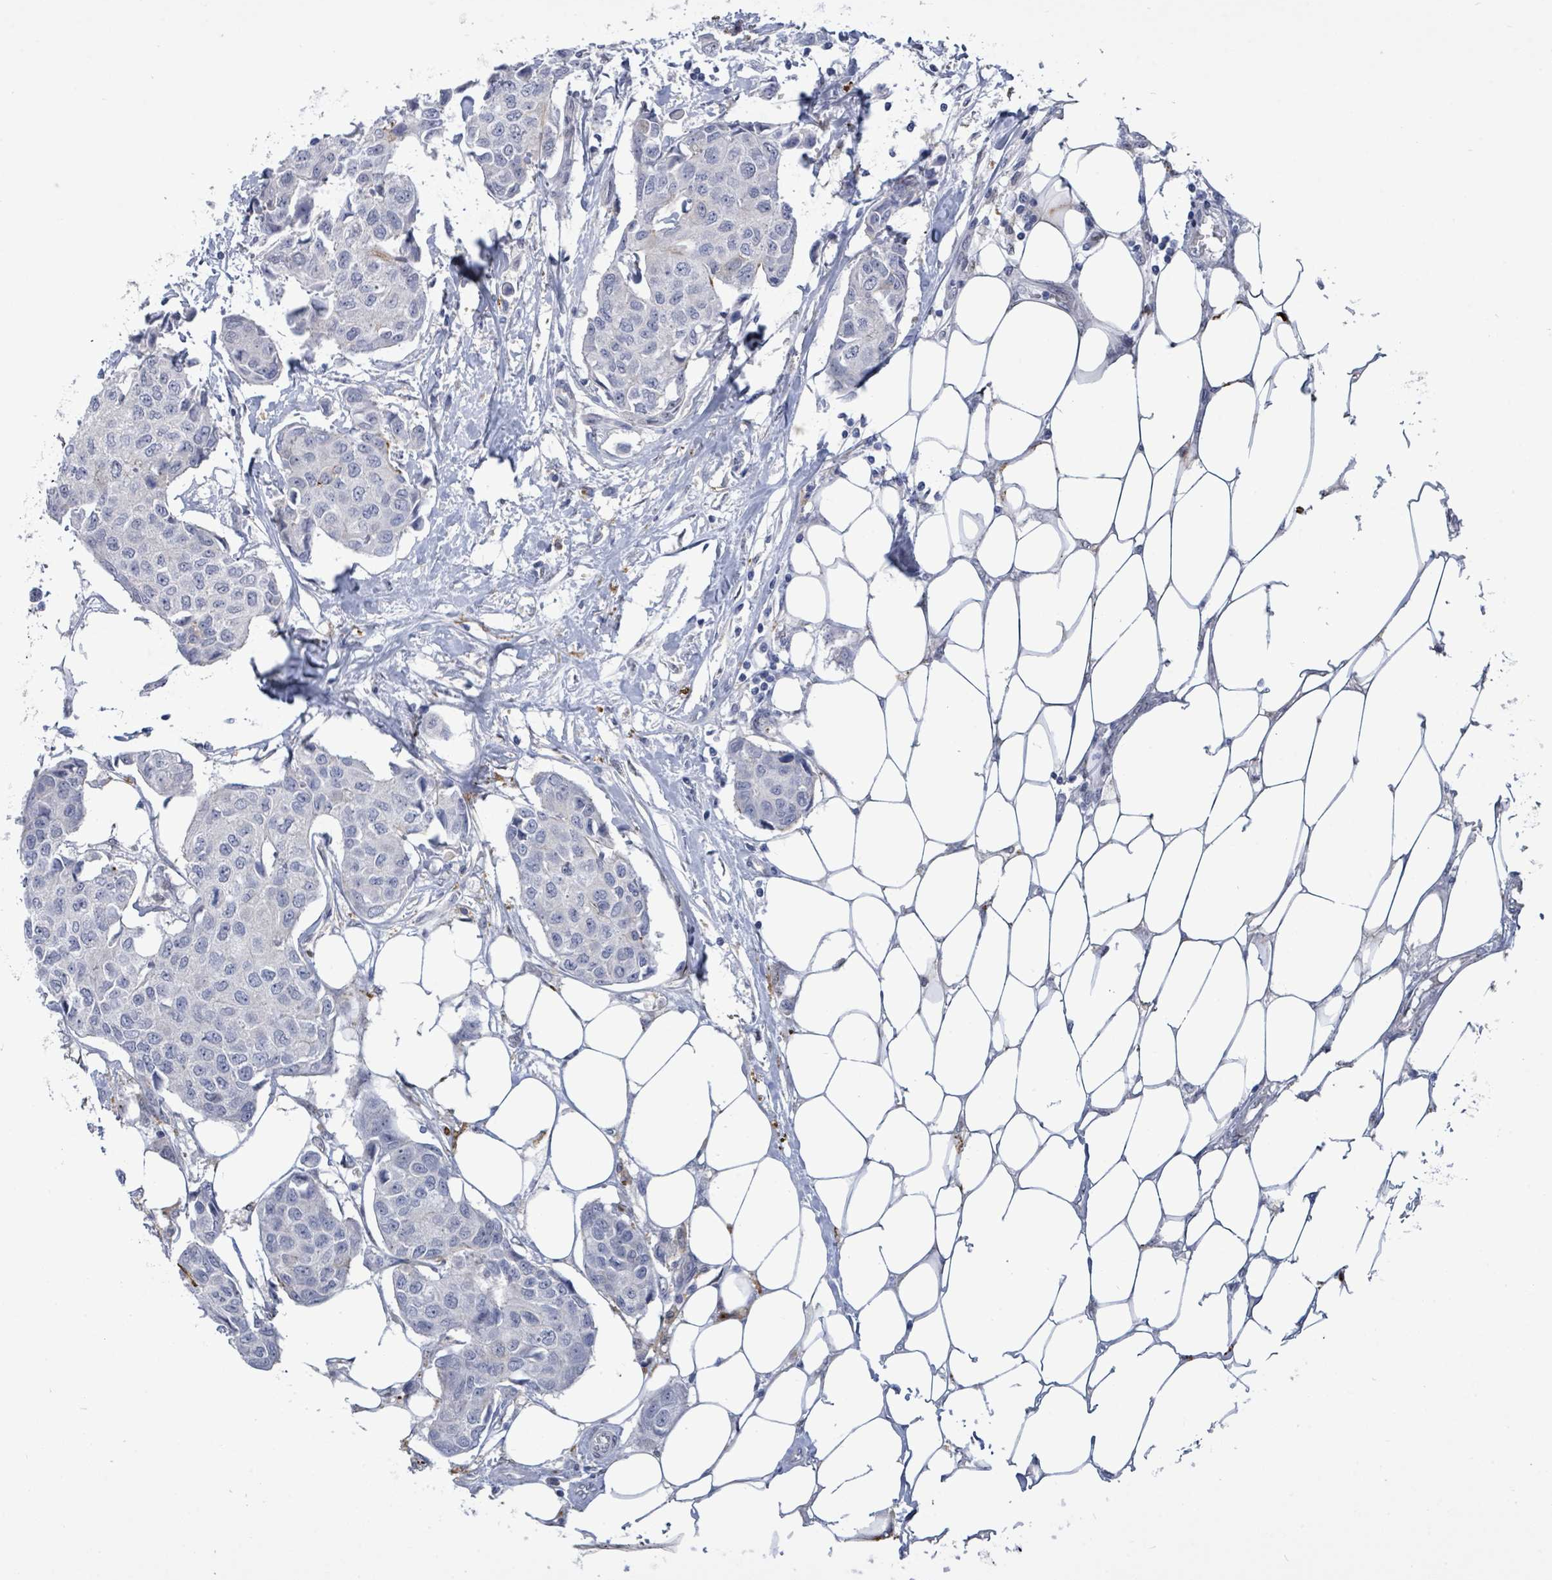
{"staining": {"intensity": "negative", "quantity": "none", "location": "none"}, "tissue": "breast cancer", "cell_type": "Tumor cells", "image_type": "cancer", "snomed": [{"axis": "morphology", "description": "Duct carcinoma"}, {"axis": "topography", "description": "Breast"}, {"axis": "topography", "description": "Lymph node"}], "caption": "Immunohistochemistry (IHC) of human invasive ductal carcinoma (breast) displays no positivity in tumor cells. (Stains: DAB (3,3'-diaminobenzidine) immunohistochemistry with hematoxylin counter stain, Microscopy: brightfield microscopy at high magnification).", "gene": "CT45A5", "patient": {"sex": "female", "age": 80}}